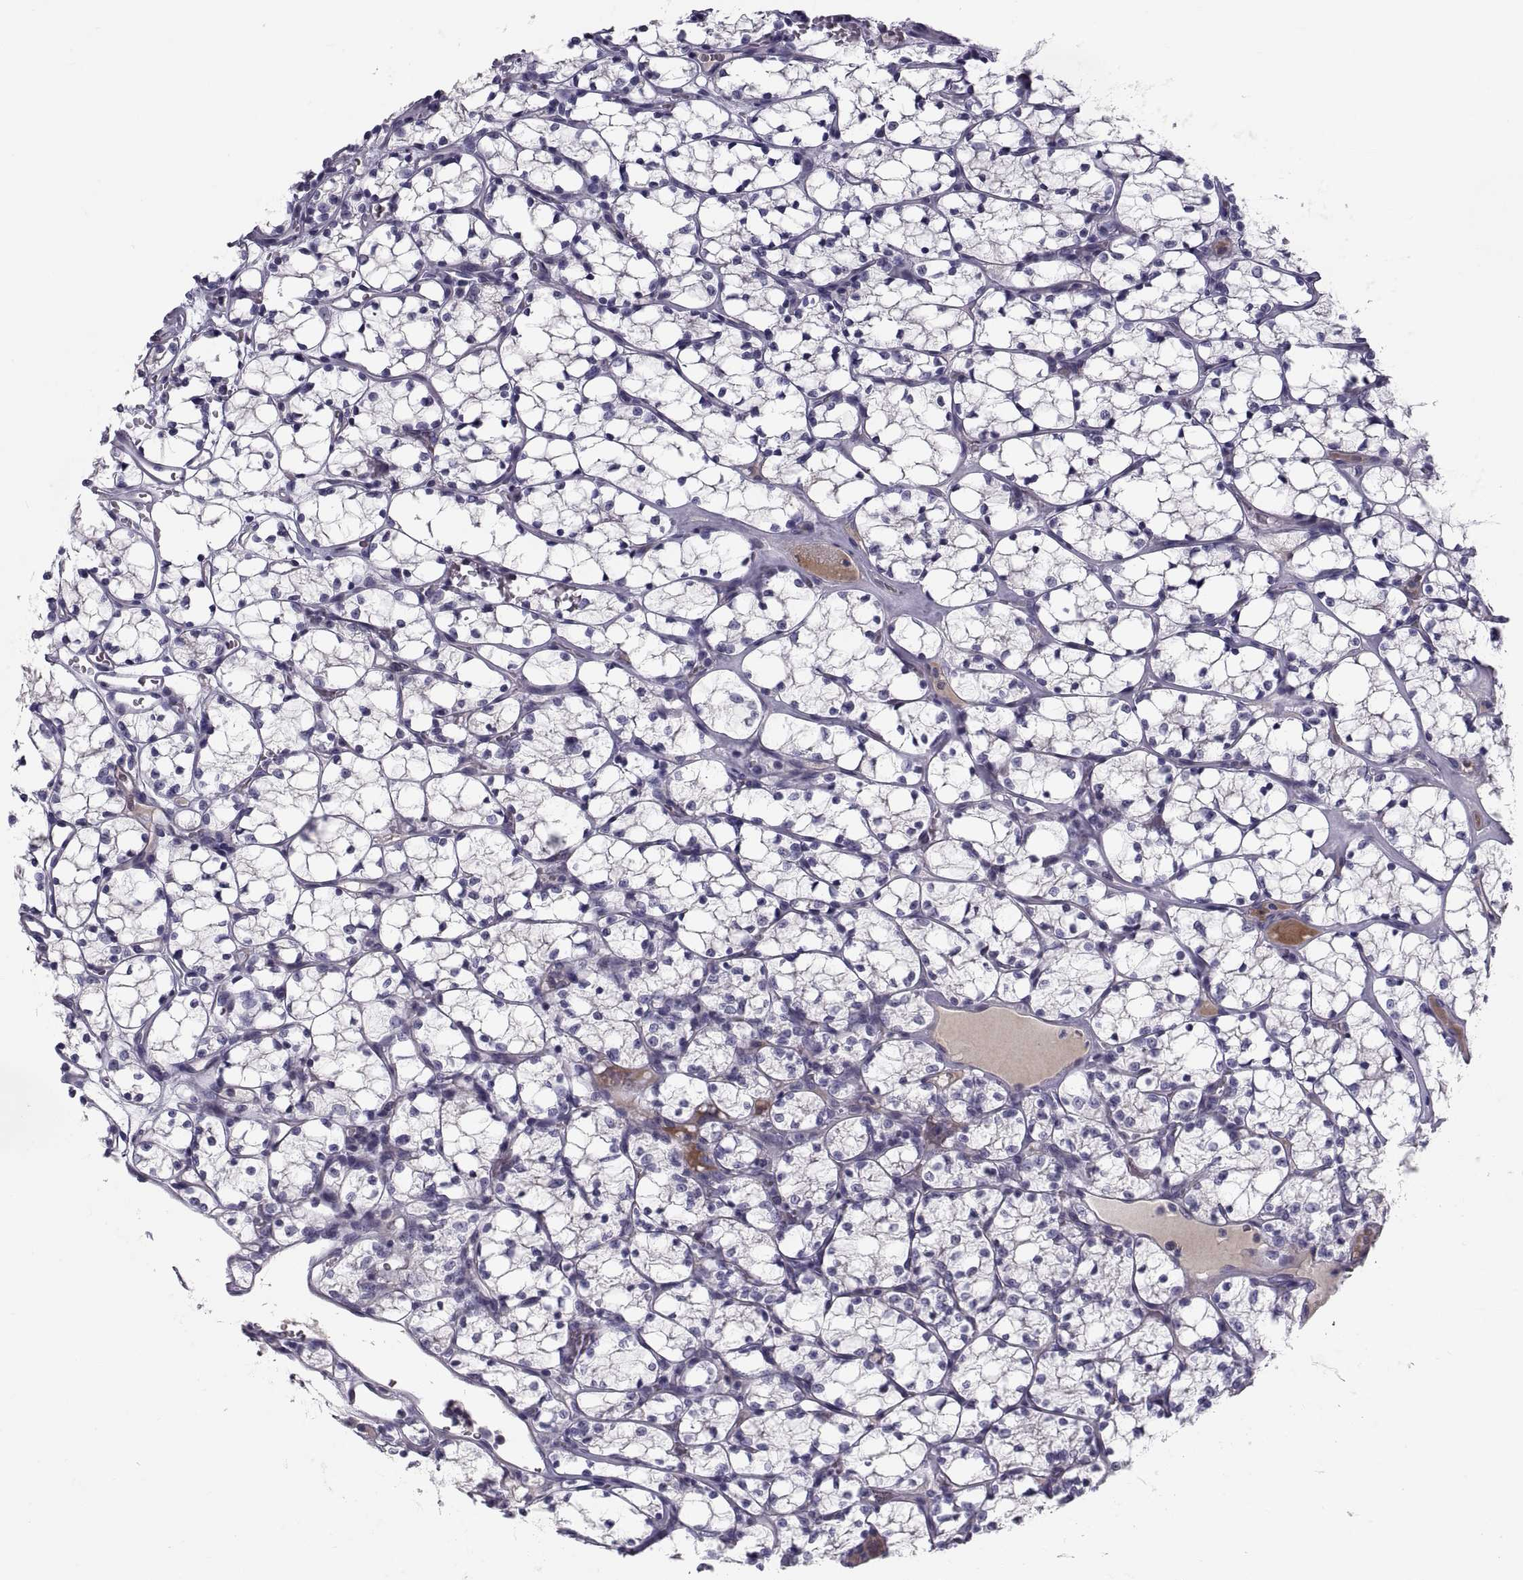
{"staining": {"intensity": "negative", "quantity": "none", "location": "none"}, "tissue": "renal cancer", "cell_type": "Tumor cells", "image_type": "cancer", "snomed": [{"axis": "morphology", "description": "Adenocarcinoma, NOS"}, {"axis": "topography", "description": "Kidney"}], "caption": "Protein analysis of renal cancer (adenocarcinoma) exhibits no significant positivity in tumor cells.", "gene": "PDZRN4", "patient": {"sex": "female", "age": 69}}